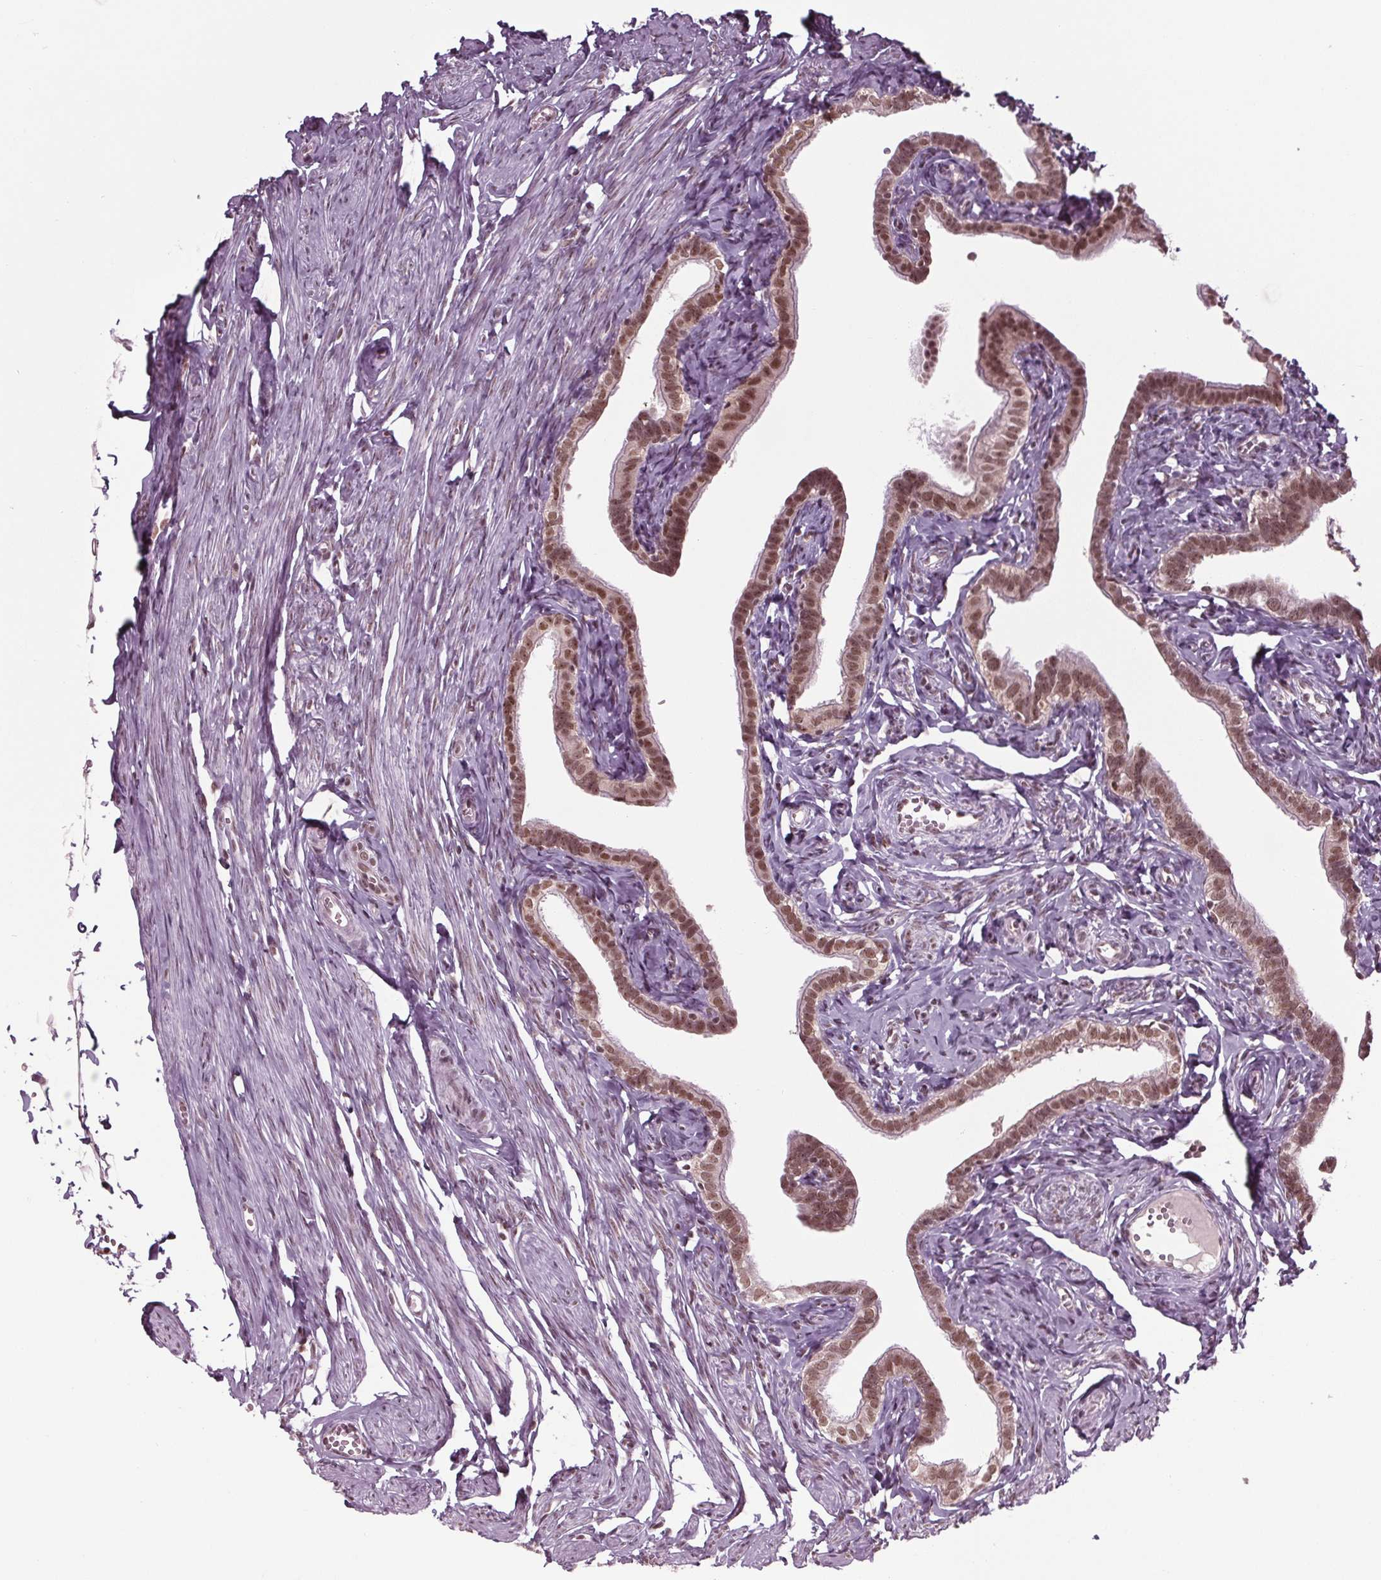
{"staining": {"intensity": "strong", "quantity": ">75%", "location": "nuclear"}, "tissue": "fallopian tube", "cell_type": "Glandular cells", "image_type": "normal", "snomed": [{"axis": "morphology", "description": "Normal tissue, NOS"}, {"axis": "topography", "description": "Fallopian tube"}], "caption": "DAB (3,3'-diaminobenzidine) immunohistochemical staining of unremarkable fallopian tube shows strong nuclear protein staining in about >75% of glandular cells.", "gene": "DDX41", "patient": {"sex": "female", "age": 41}}